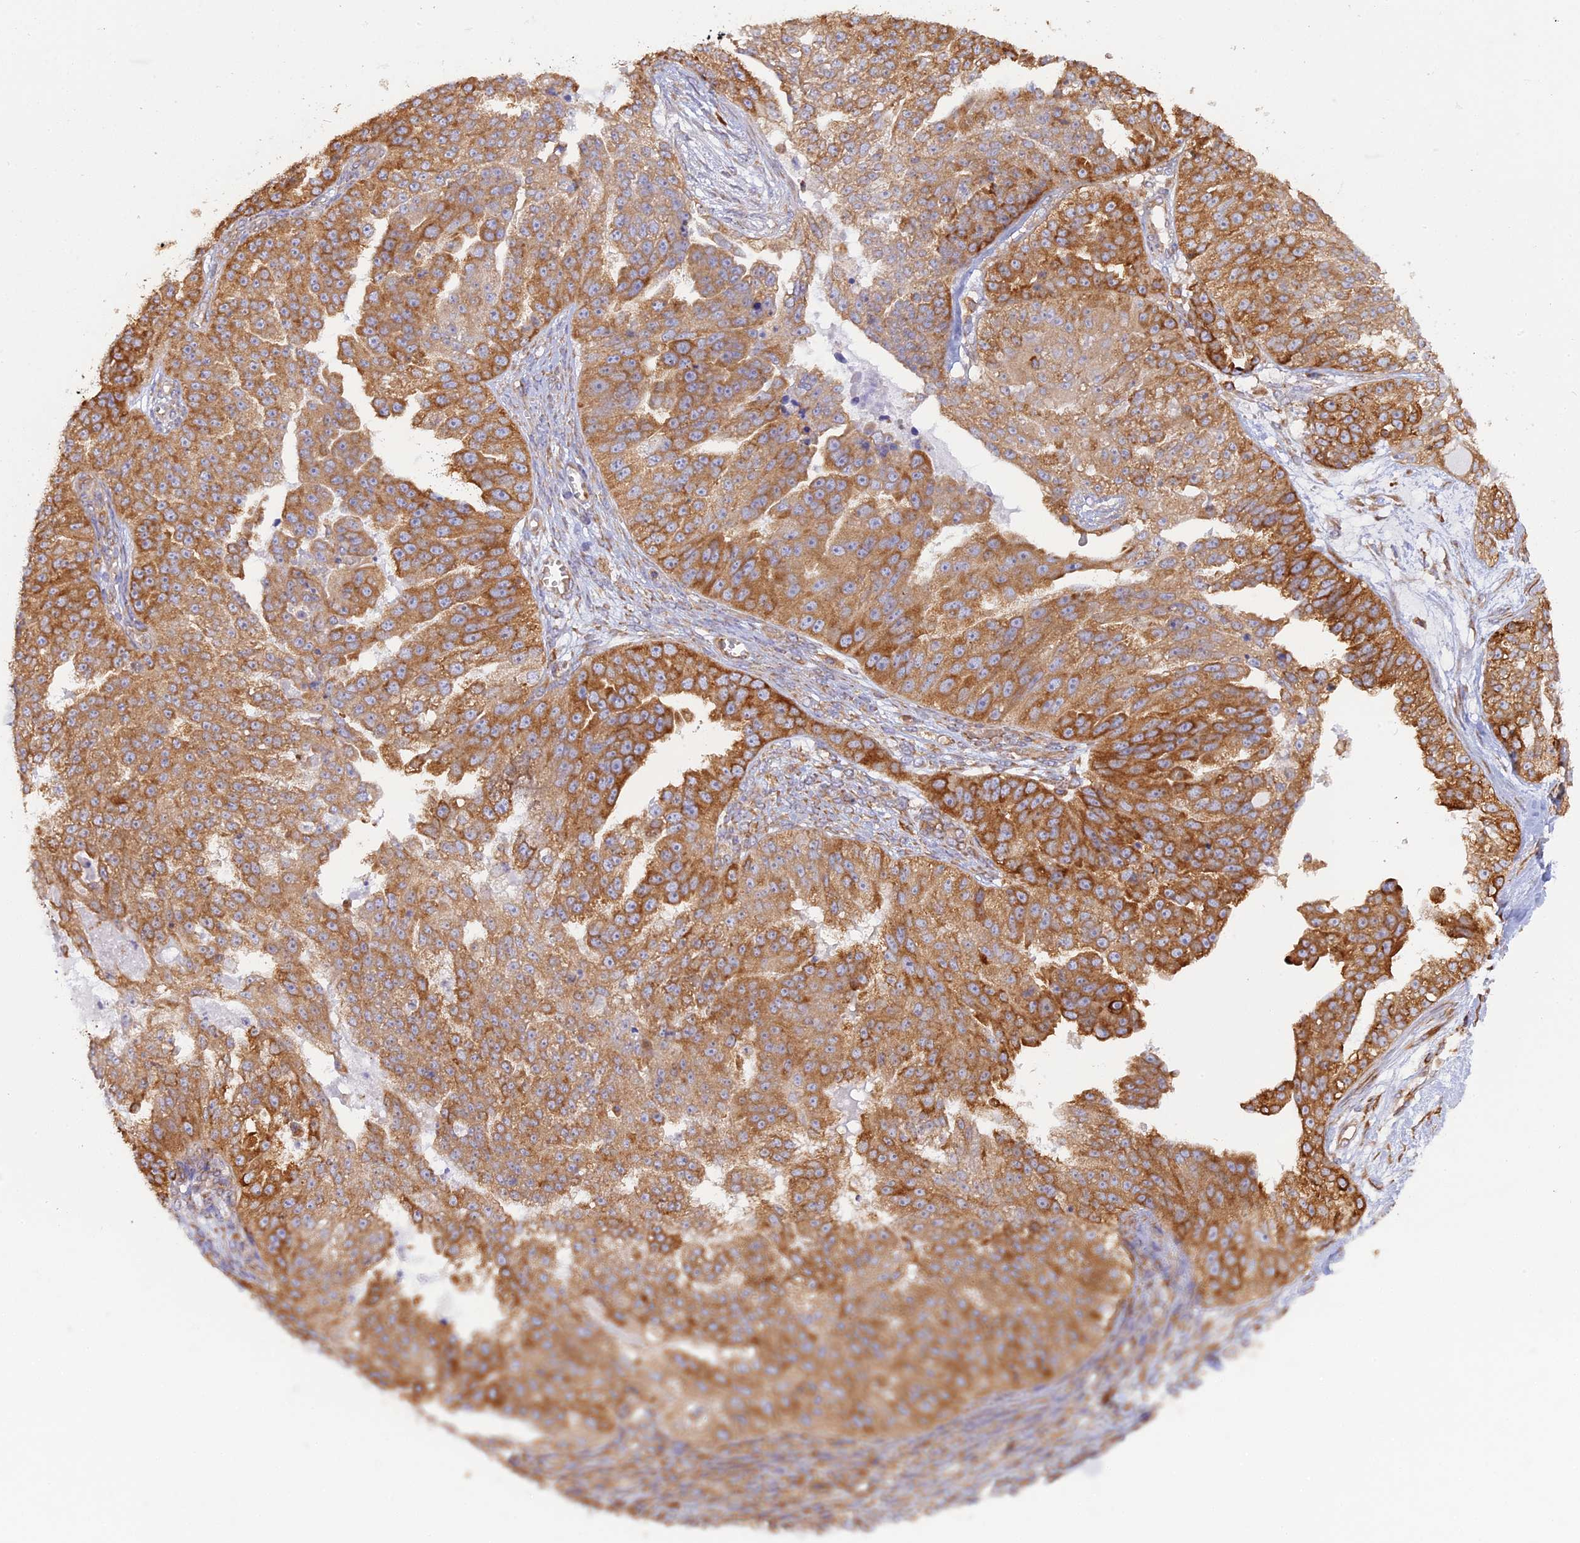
{"staining": {"intensity": "moderate", "quantity": ">75%", "location": "cytoplasmic/membranous"}, "tissue": "ovarian cancer", "cell_type": "Tumor cells", "image_type": "cancer", "snomed": [{"axis": "morphology", "description": "Cystadenocarcinoma, serous, NOS"}, {"axis": "topography", "description": "Ovary"}], "caption": "Protein expression analysis of human ovarian serous cystadenocarcinoma reveals moderate cytoplasmic/membranous expression in approximately >75% of tumor cells. (DAB (3,3'-diaminobenzidine) IHC with brightfield microscopy, high magnification).", "gene": "GMIP", "patient": {"sex": "female", "age": 58}}